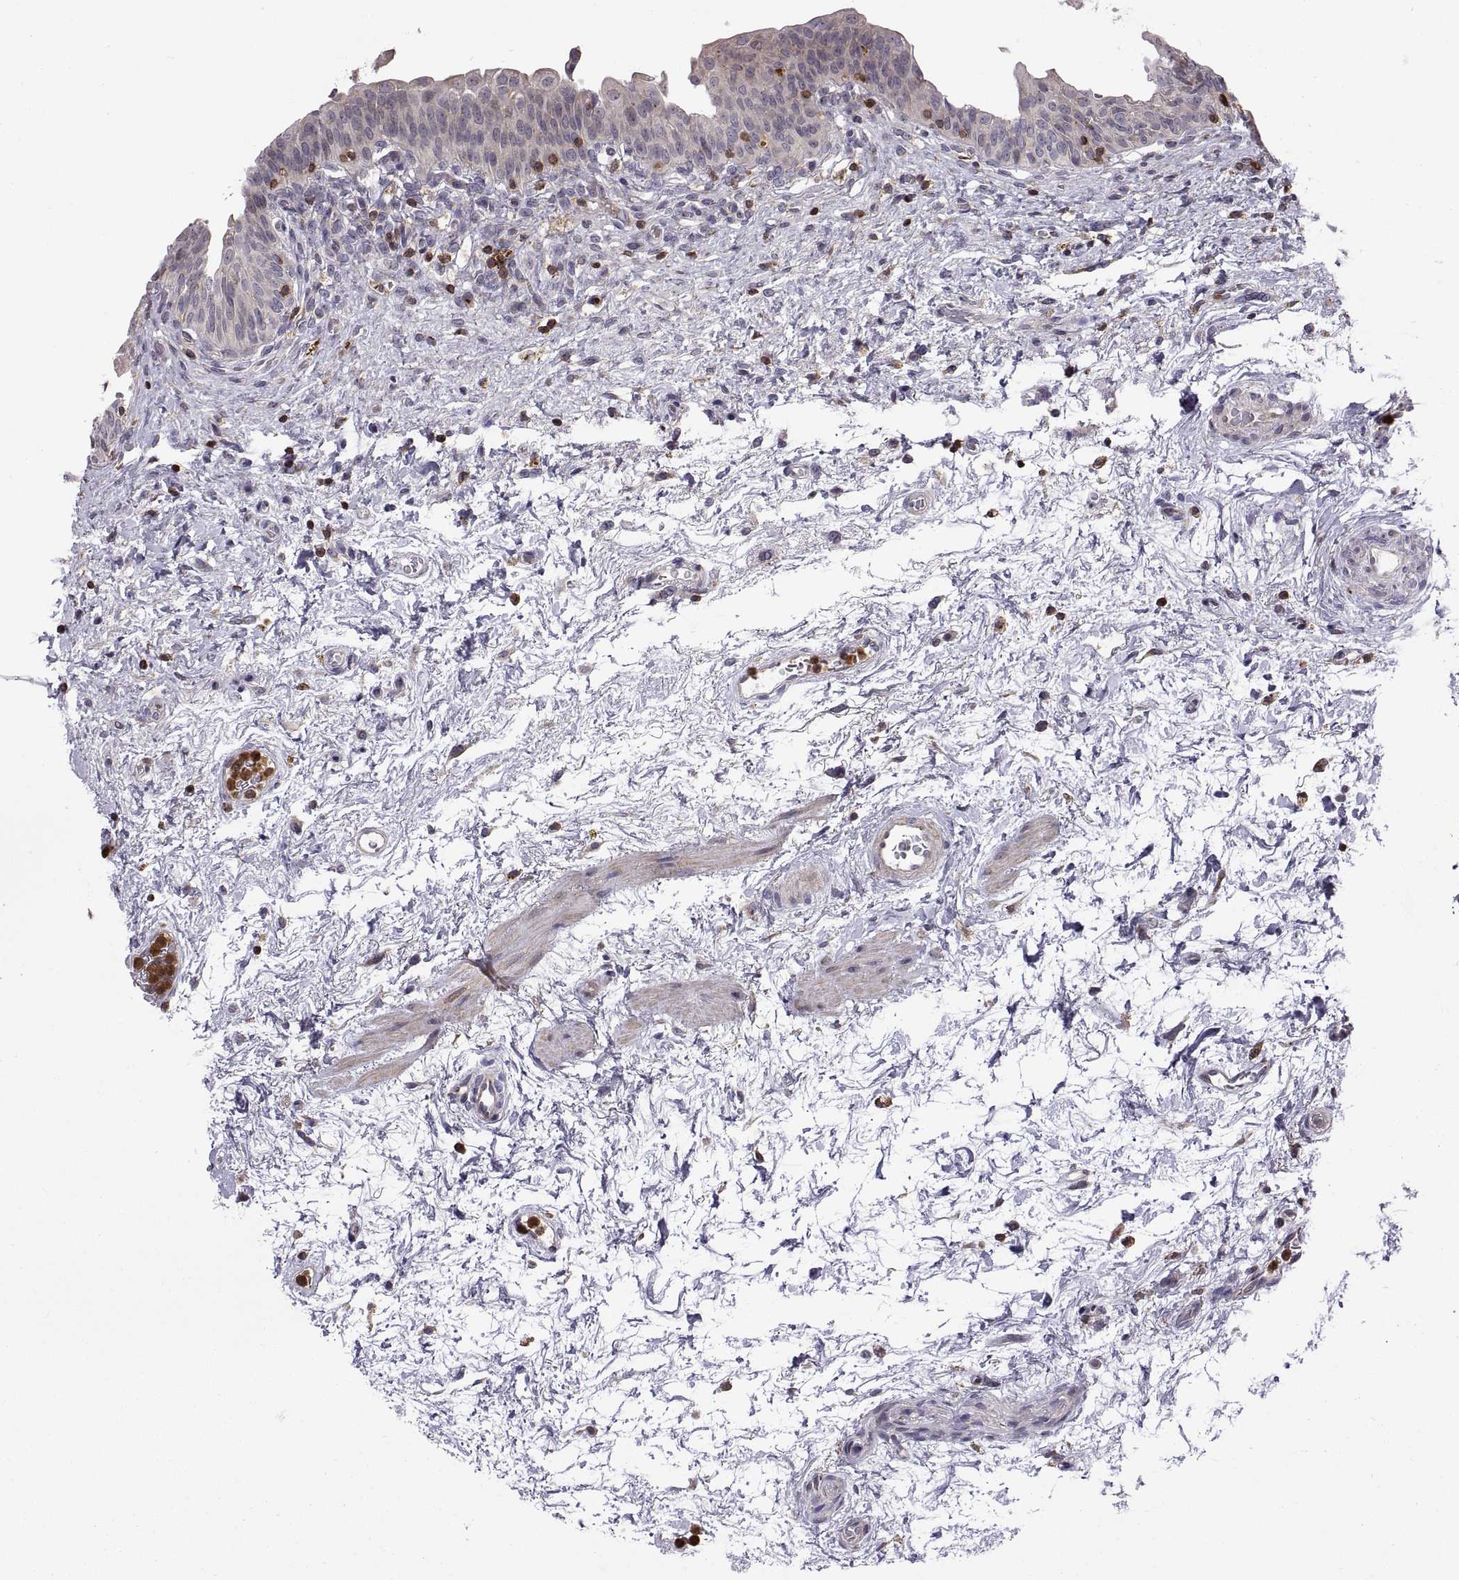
{"staining": {"intensity": "negative", "quantity": "none", "location": "none"}, "tissue": "urinary bladder", "cell_type": "Urothelial cells", "image_type": "normal", "snomed": [{"axis": "morphology", "description": "Normal tissue, NOS"}, {"axis": "topography", "description": "Urinary bladder"}], "caption": "An immunohistochemistry (IHC) photomicrograph of benign urinary bladder is shown. There is no staining in urothelial cells of urinary bladder. Nuclei are stained in blue.", "gene": "ACAP1", "patient": {"sex": "male", "age": 69}}